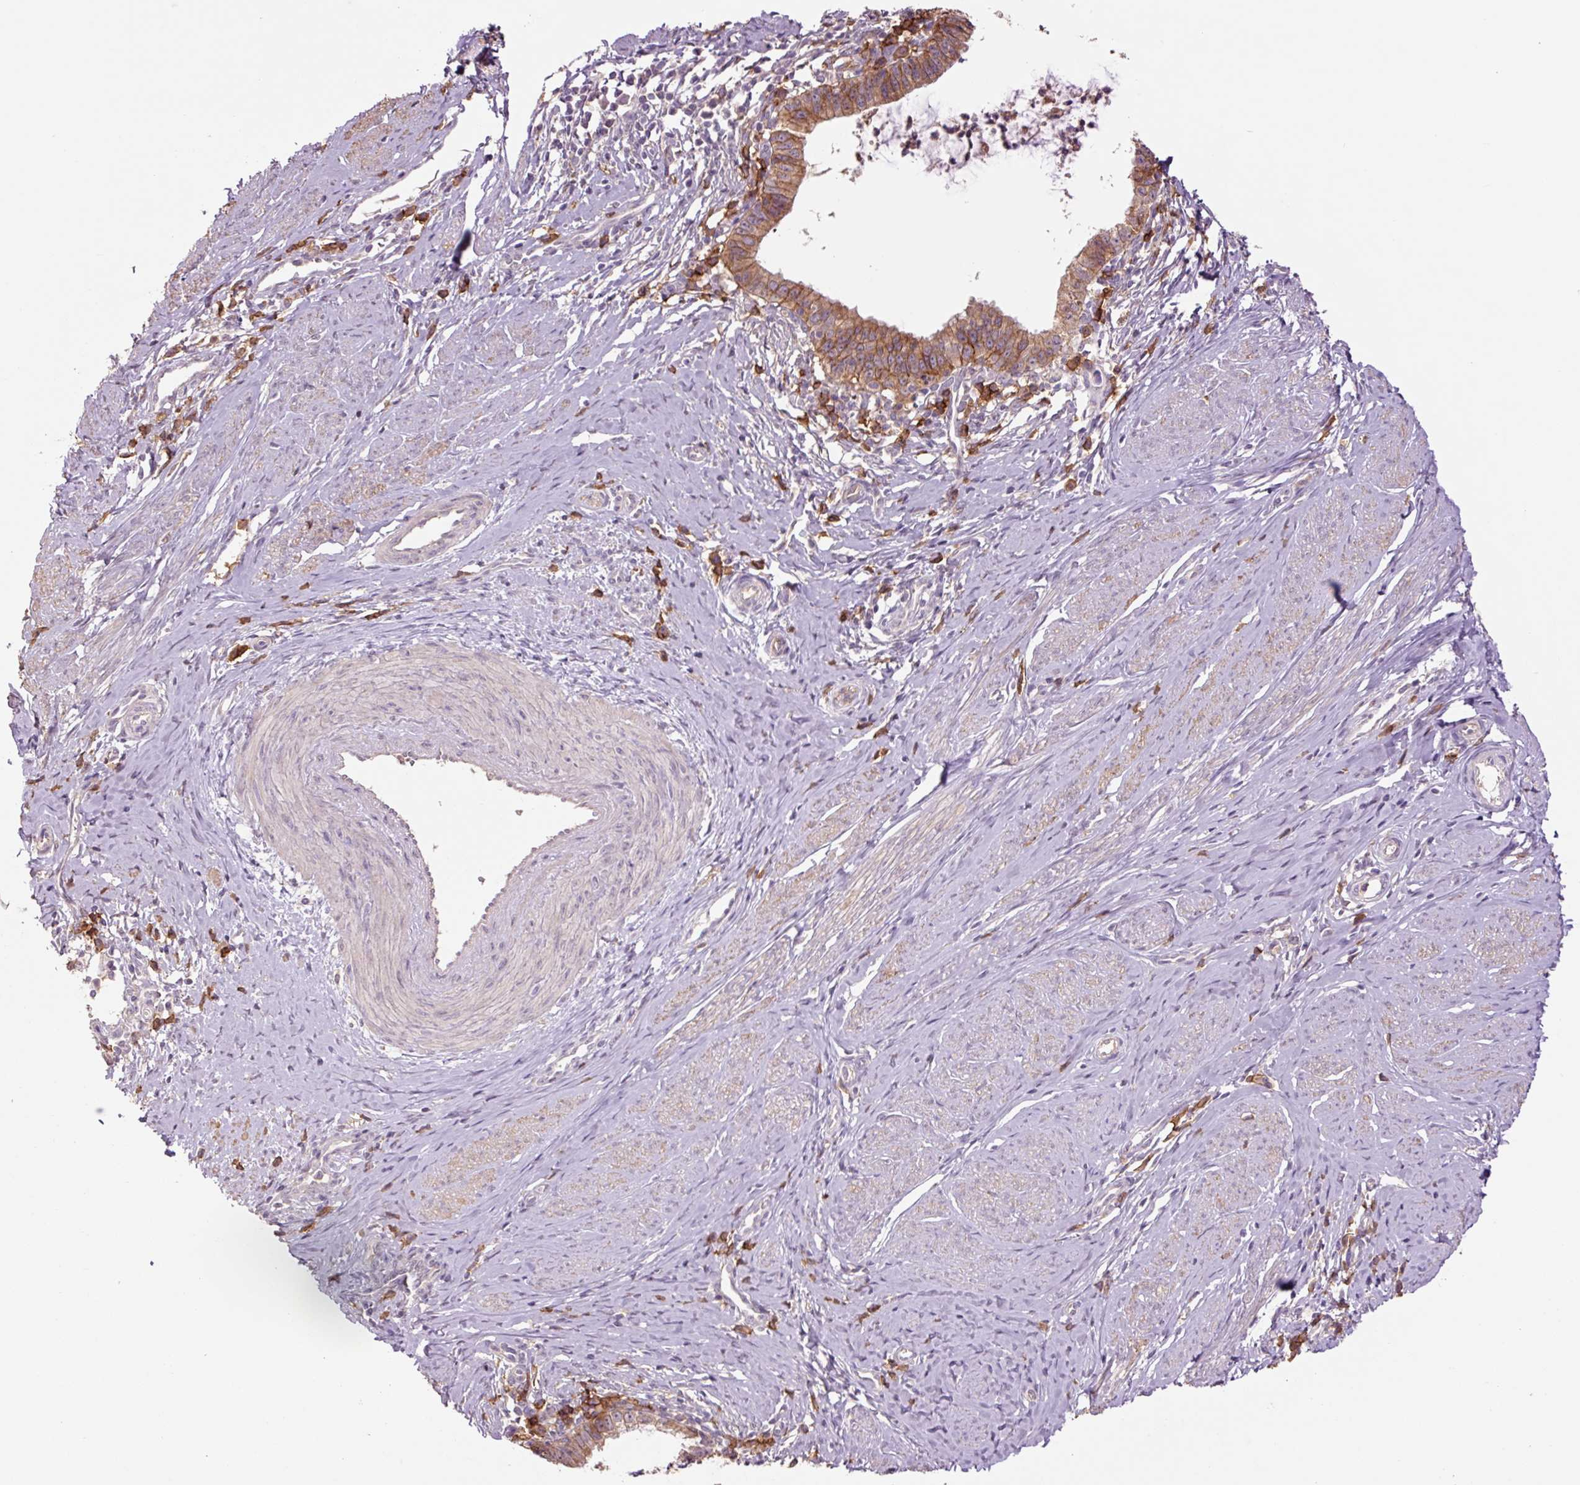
{"staining": {"intensity": "moderate", "quantity": ">75%", "location": "cytoplasmic/membranous"}, "tissue": "cervical cancer", "cell_type": "Tumor cells", "image_type": "cancer", "snomed": [{"axis": "morphology", "description": "Adenocarcinoma, NOS"}, {"axis": "topography", "description": "Cervix"}], "caption": "A photomicrograph of human cervical cancer (adenocarcinoma) stained for a protein displays moderate cytoplasmic/membranous brown staining in tumor cells.", "gene": "SLC1A4", "patient": {"sex": "female", "age": 36}}